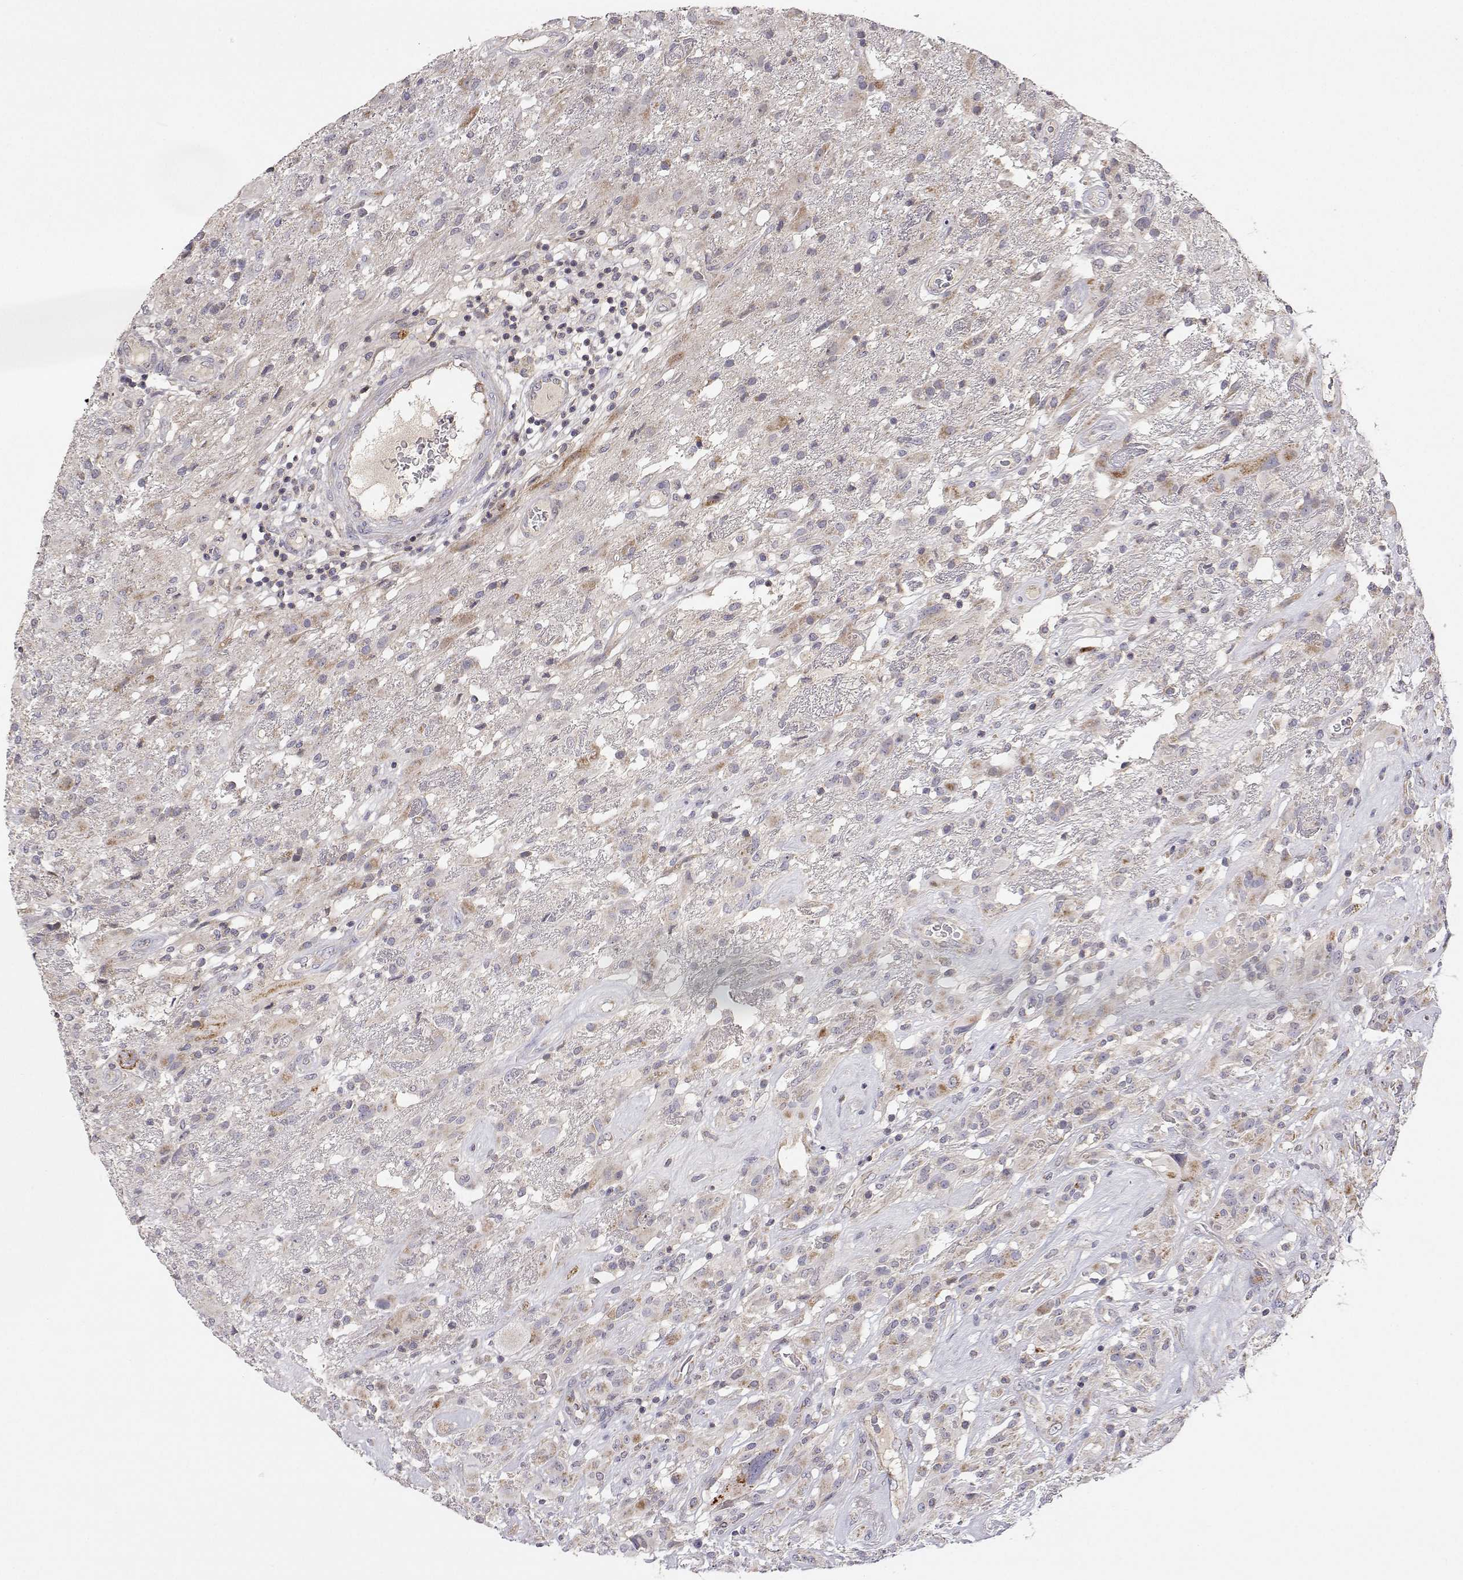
{"staining": {"intensity": "negative", "quantity": "none", "location": "none"}, "tissue": "glioma", "cell_type": "Tumor cells", "image_type": "cancer", "snomed": [{"axis": "morphology", "description": "Glioma, malignant, High grade"}, {"axis": "topography", "description": "Brain"}], "caption": "High magnification brightfield microscopy of glioma stained with DAB (3,3'-diaminobenzidine) (brown) and counterstained with hematoxylin (blue): tumor cells show no significant staining.", "gene": "MRPL3", "patient": {"sex": "male", "age": 46}}